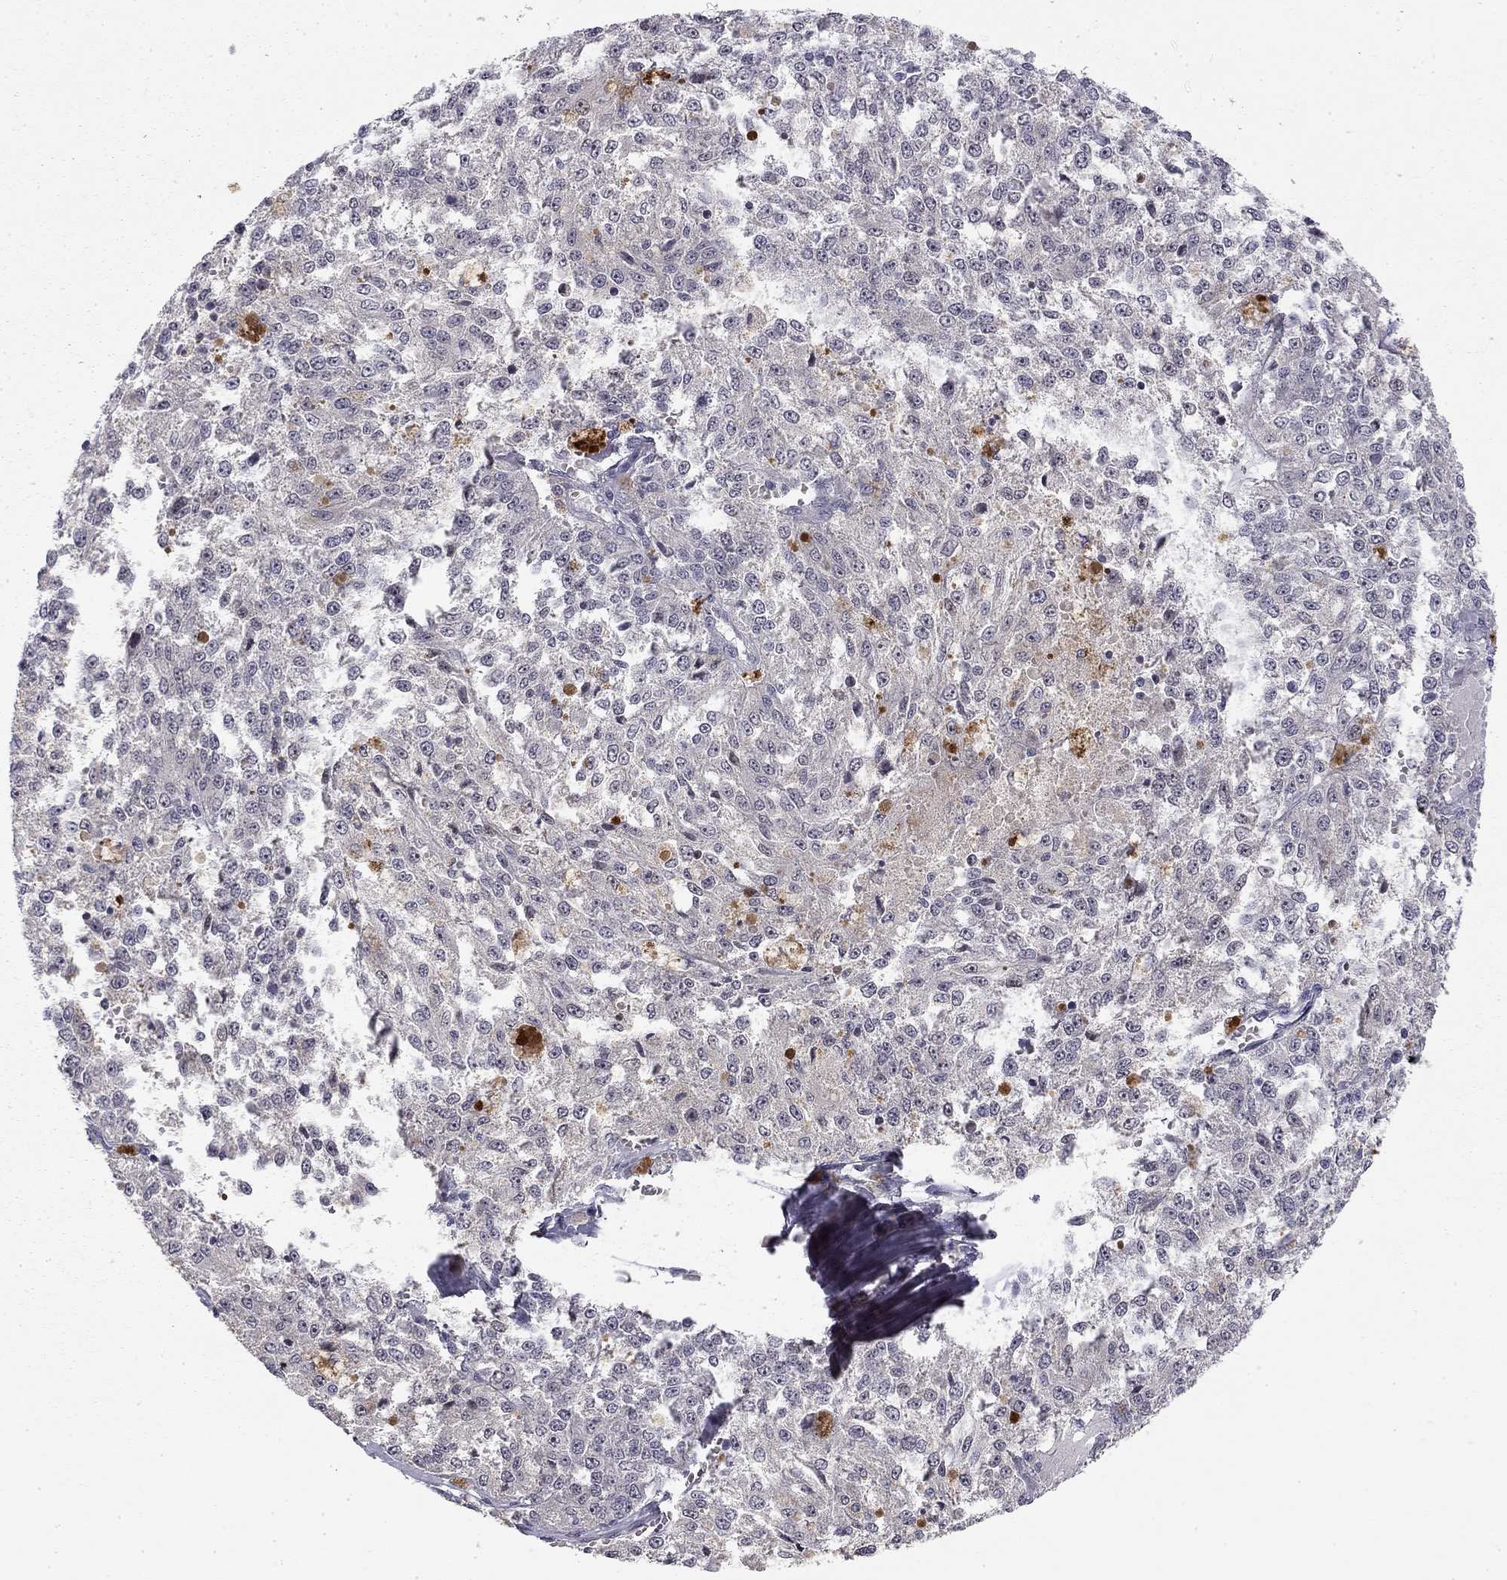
{"staining": {"intensity": "negative", "quantity": "none", "location": "none"}, "tissue": "melanoma", "cell_type": "Tumor cells", "image_type": "cancer", "snomed": [{"axis": "morphology", "description": "Malignant melanoma, Metastatic site"}, {"axis": "topography", "description": "Lymph node"}], "caption": "Tumor cells are negative for brown protein staining in melanoma.", "gene": "STXBP6", "patient": {"sex": "female", "age": 64}}